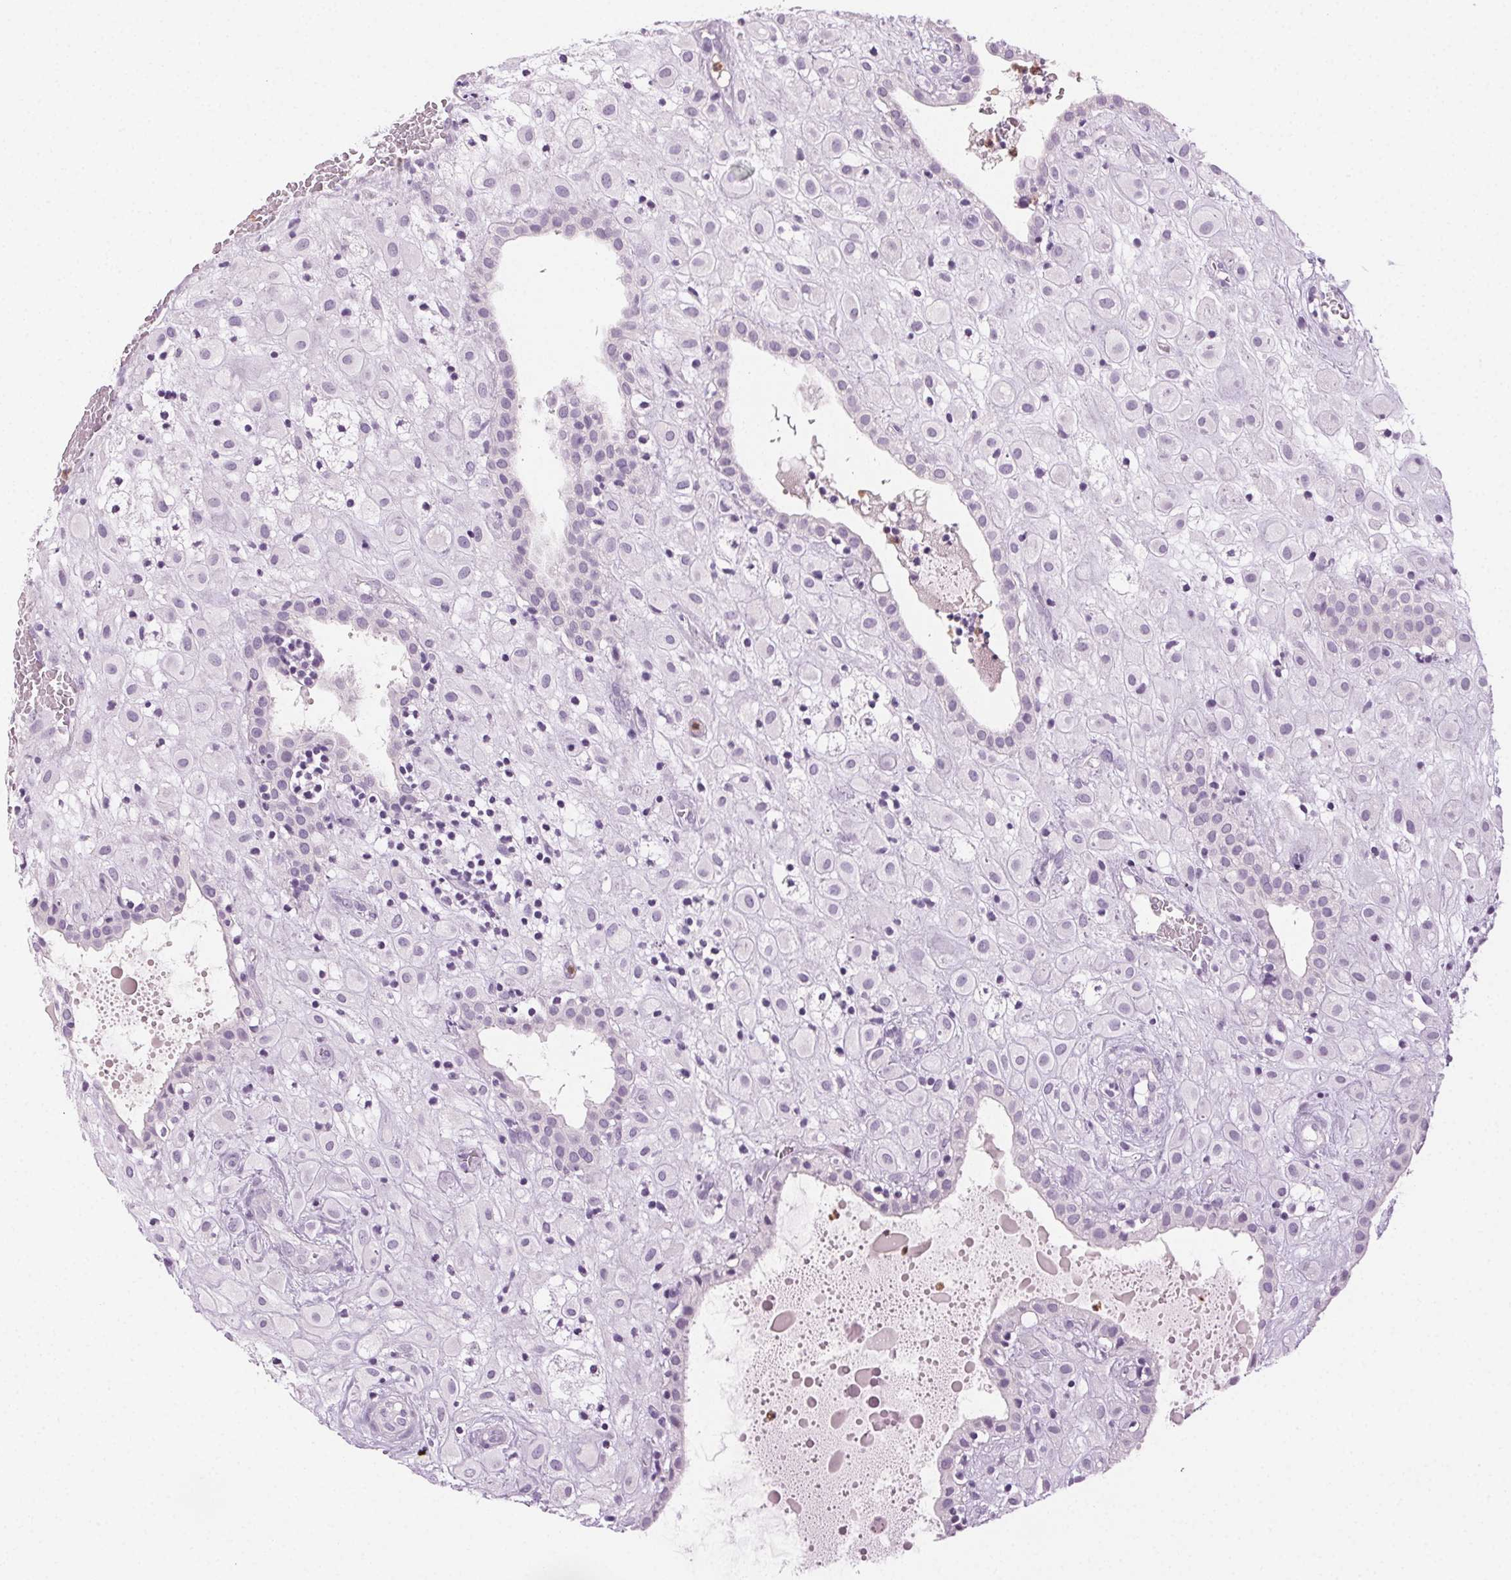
{"staining": {"intensity": "moderate", "quantity": "<25%", "location": "nuclear"}, "tissue": "placenta", "cell_type": "Decidual cells", "image_type": "normal", "snomed": [{"axis": "morphology", "description": "Normal tissue, NOS"}, {"axis": "topography", "description": "Placenta"}], "caption": "DAB (3,3'-diaminobenzidine) immunohistochemical staining of benign placenta displays moderate nuclear protein expression in approximately <25% of decidual cells. The staining was performed using DAB (3,3'-diaminobenzidine), with brown indicating positive protein expression. Nuclei are stained blue with hematoxylin.", "gene": "MPO", "patient": {"sex": "female", "age": 24}}